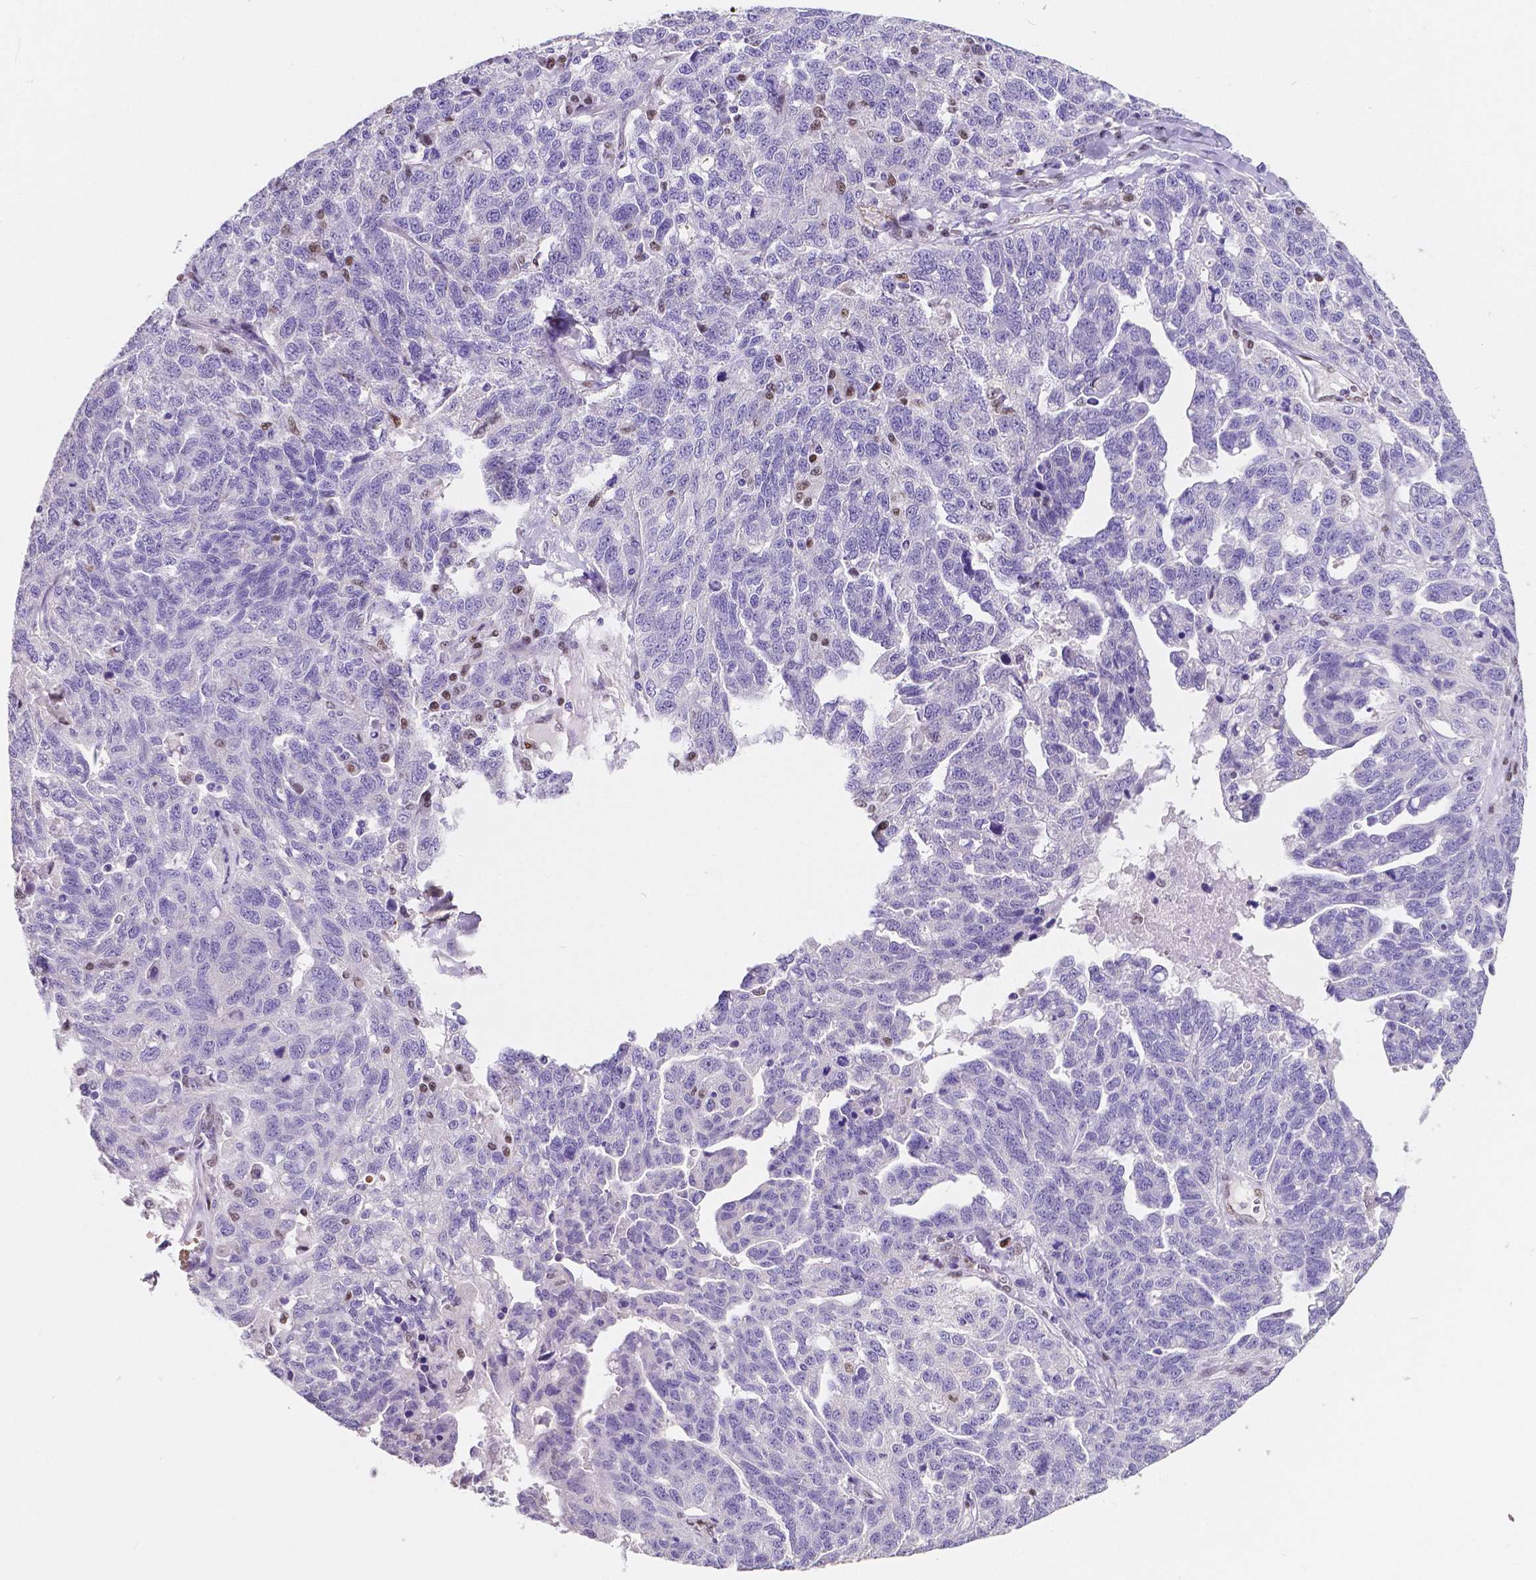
{"staining": {"intensity": "negative", "quantity": "none", "location": "none"}, "tissue": "ovarian cancer", "cell_type": "Tumor cells", "image_type": "cancer", "snomed": [{"axis": "morphology", "description": "Cystadenocarcinoma, serous, NOS"}, {"axis": "topography", "description": "Ovary"}], "caption": "This image is of ovarian cancer (serous cystadenocarcinoma) stained with immunohistochemistry to label a protein in brown with the nuclei are counter-stained blue. There is no positivity in tumor cells.", "gene": "MEF2C", "patient": {"sex": "female", "age": 71}}